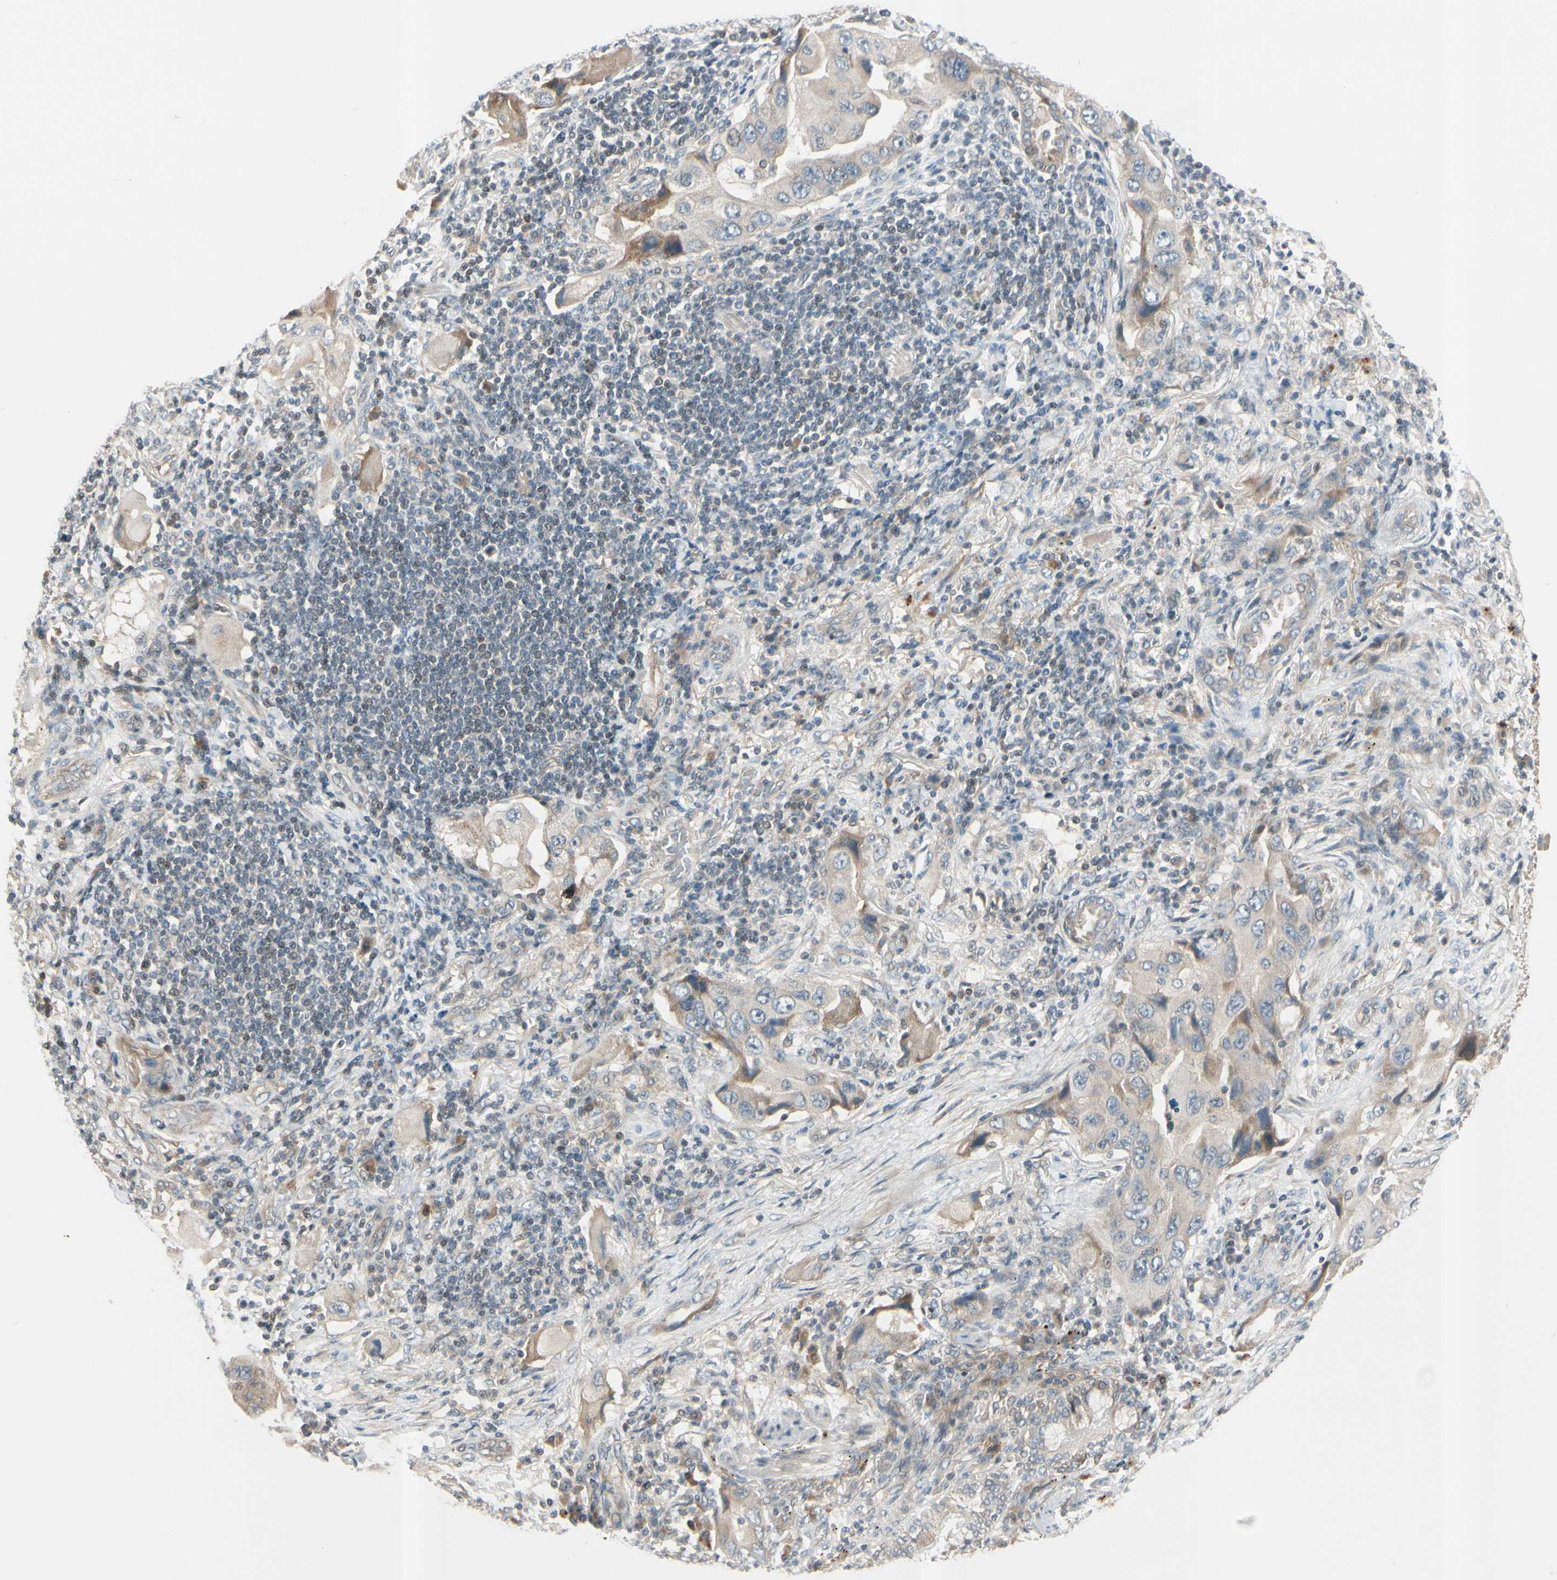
{"staining": {"intensity": "moderate", "quantity": "25%-75%", "location": "cytoplasmic/membranous"}, "tissue": "lung cancer", "cell_type": "Tumor cells", "image_type": "cancer", "snomed": [{"axis": "morphology", "description": "Adenocarcinoma, NOS"}, {"axis": "topography", "description": "Lung"}], "caption": "Human lung cancer (adenocarcinoma) stained with a brown dye displays moderate cytoplasmic/membranous positive expression in approximately 25%-75% of tumor cells.", "gene": "ICAM5", "patient": {"sex": "female", "age": 65}}